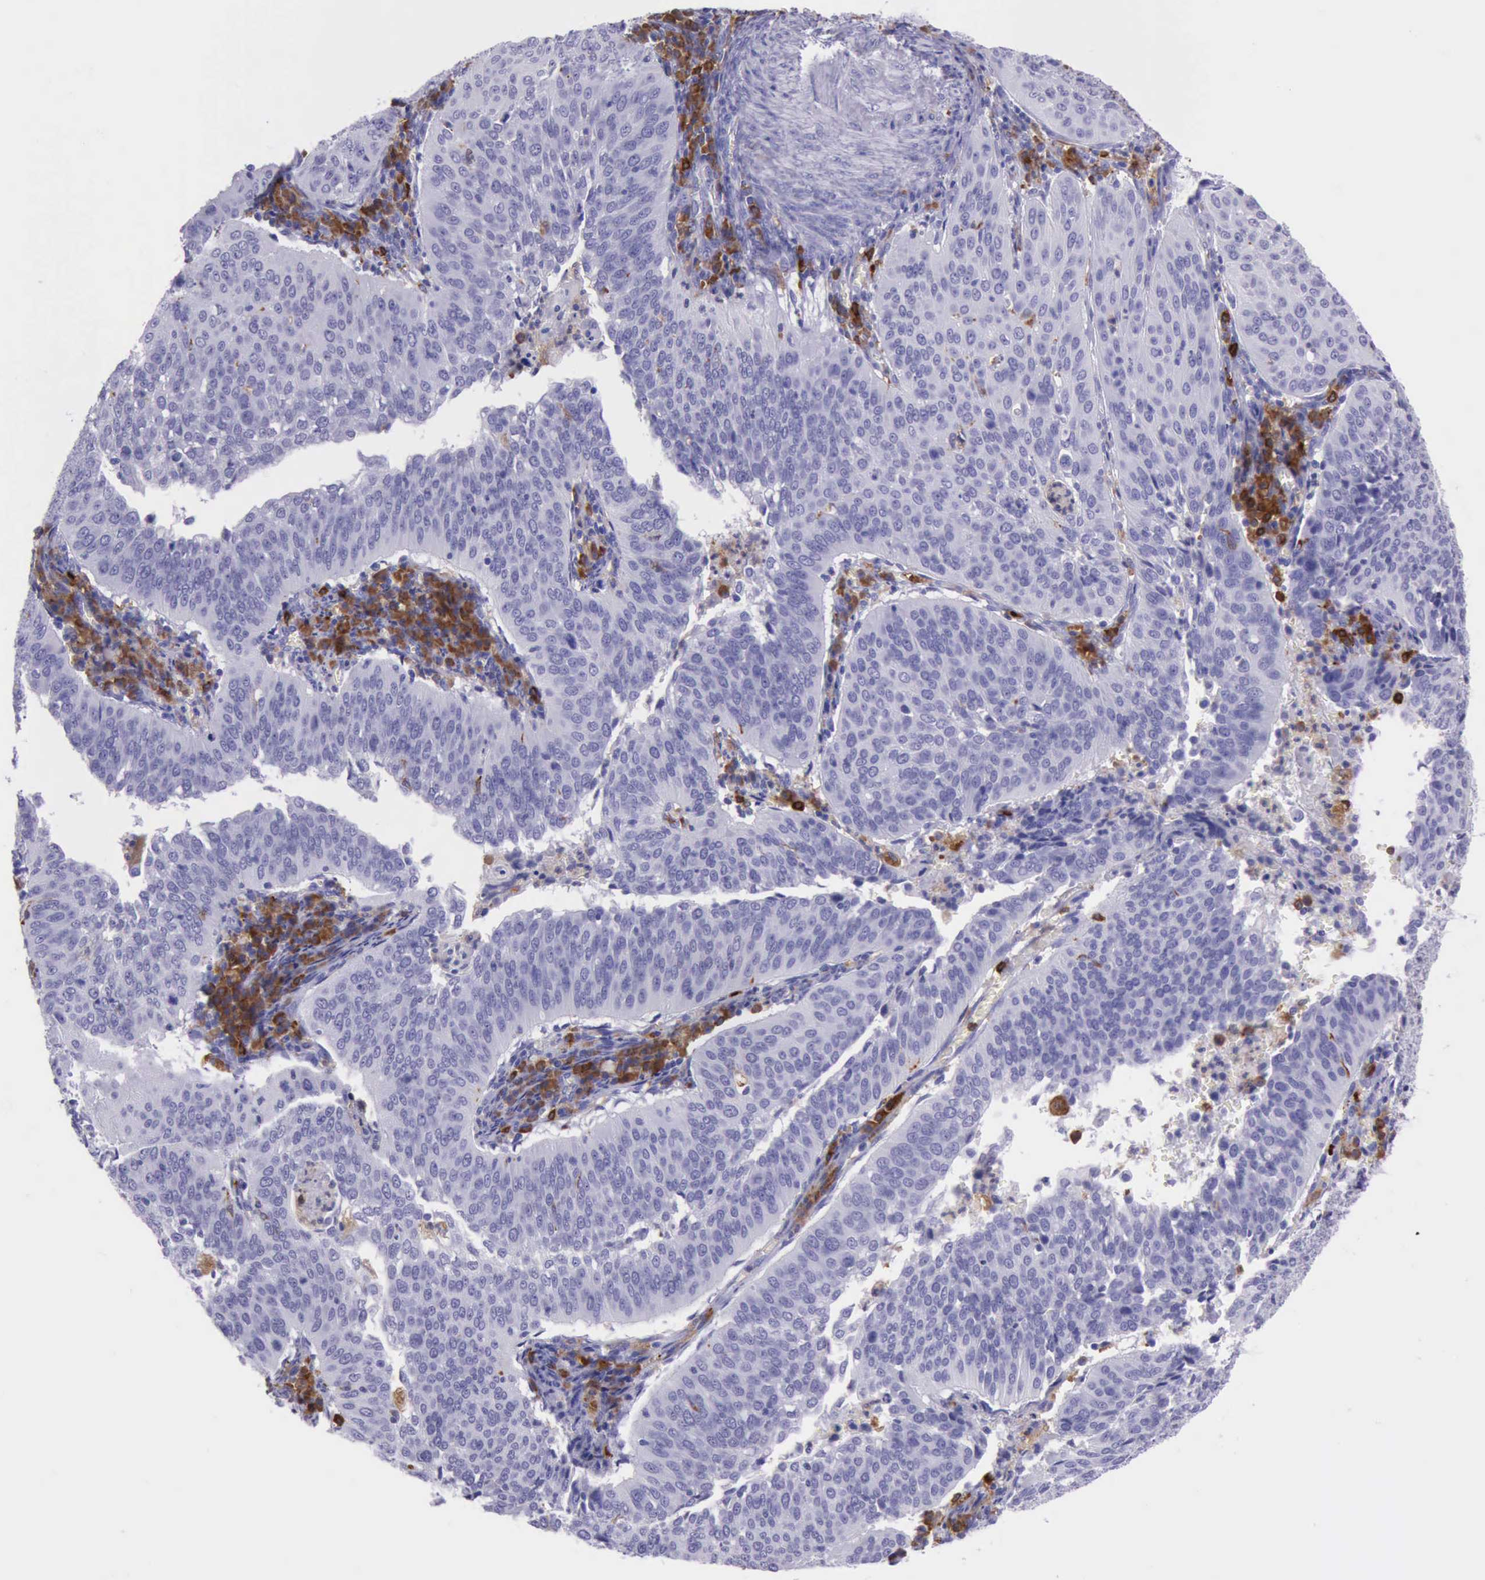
{"staining": {"intensity": "negative", "quantity": "none", "location": "none"}, "tissue": "cervical cancer", "cell_type": "Tumor cells", "image_type": "cancer", "snomed": [{"axis": "morphology", "description": "Squamous cell carcinoma, NOS"}, {"axis": "topography", "description": "Cervix"}], "caption": "This is an immunohistochemistry photomicrograph of cervical cancer. There is no expression in tumor cells.", "gene": "BTK", "patient": {"sex": "female", "age": 39}}